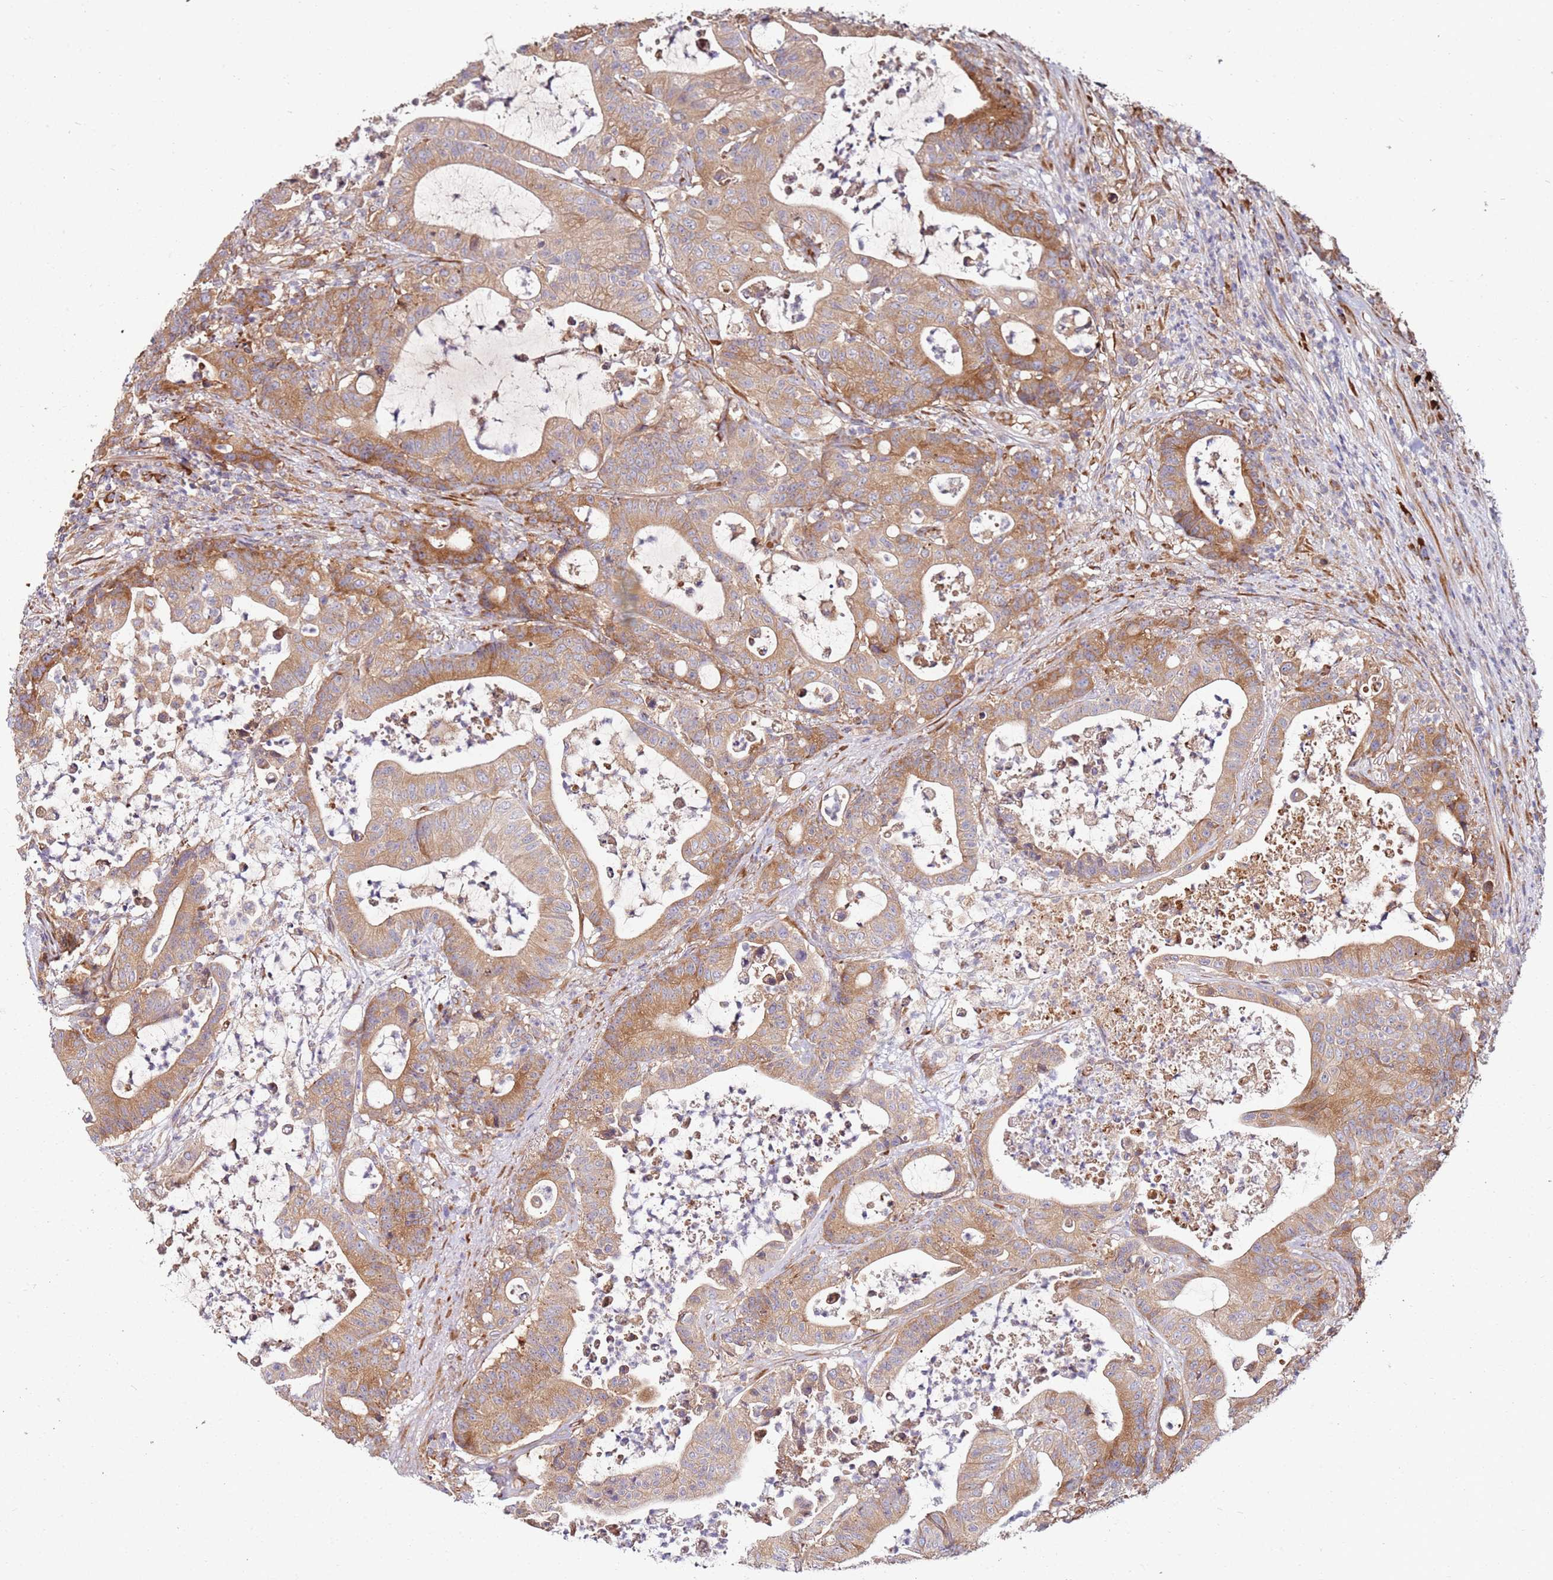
{"staining": {"intensity": "moderate", "quantity": ">75%", "location": "cytoplasmic/membranous"}, "tissue": "colorectal cancer", "cell_type": "Tumor cells", "image_type": "cancer", "snomed": [{"axis": "morphology", "description": "Adenocarcinoma, NOS"}, {"axis": "topography", "description": "Colon"}], "caption": "Colorectal cancer stained with a brown dye exhibits moderate cytoplasmic/membranous positive positivity in about >75% of tumor cells.", "gene": "RPS3A", "patient": {"sex": "female", "age": 84}}